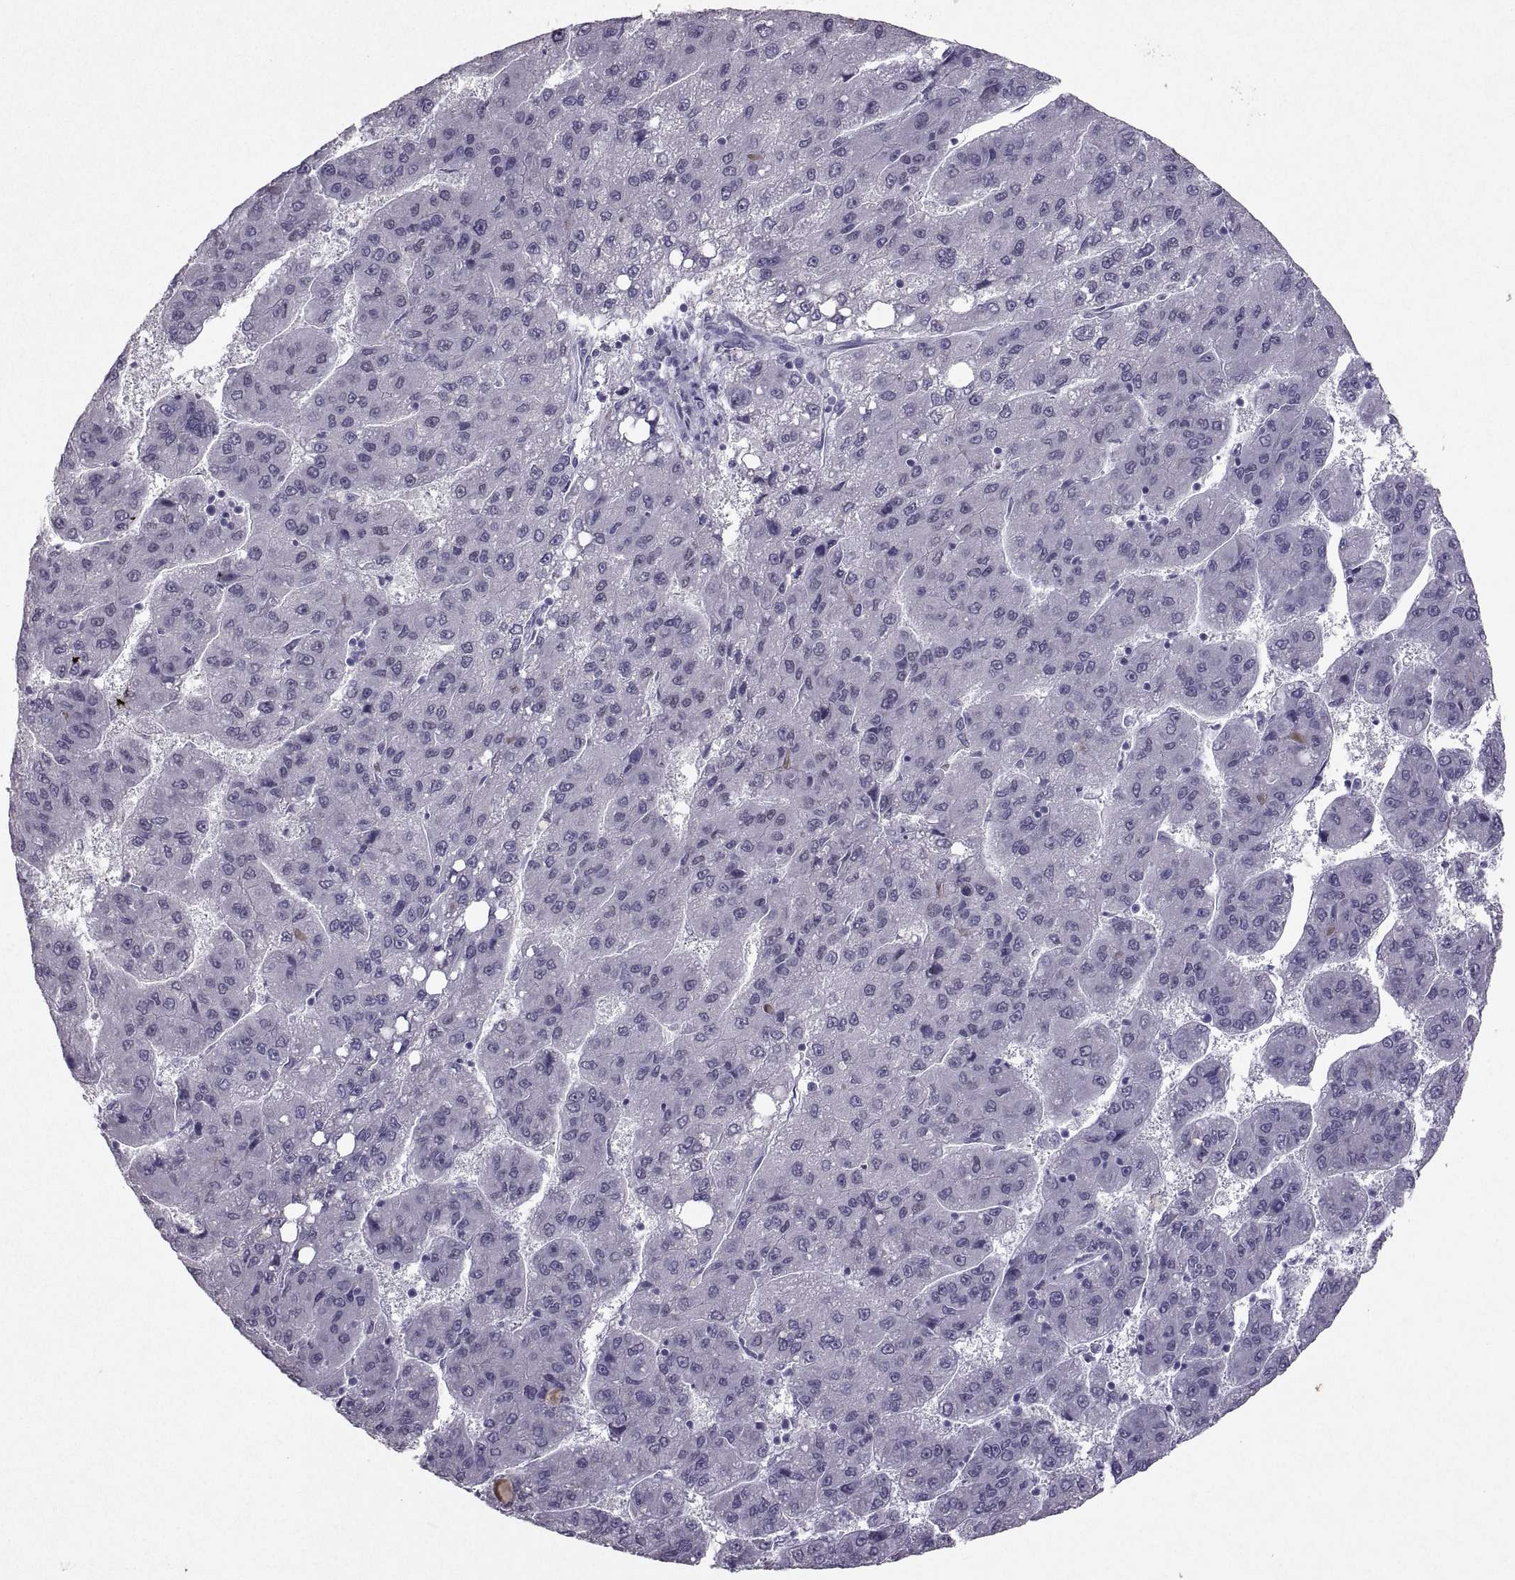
{"staining": {"intensity": "negative", "quantity": "none", "location": "none"}, "tissue": "liver cancer", "cell_type": "Tumor cells", "image_type": "cancer", "snomed": [{"axis": "morphology", "description": "Carcinoma, Hepatocellular, NOS"}, {"axis": "topography", "description": "Liver"}], "caption": "A histopathology image of liver cancer stained for a protein reveals no brown staining in tumor cells. (DAB immunohistochemistry with hematoxylin counter stain).", "gene": "SOX21", "patient": {"sex": "female", "age": 82}}